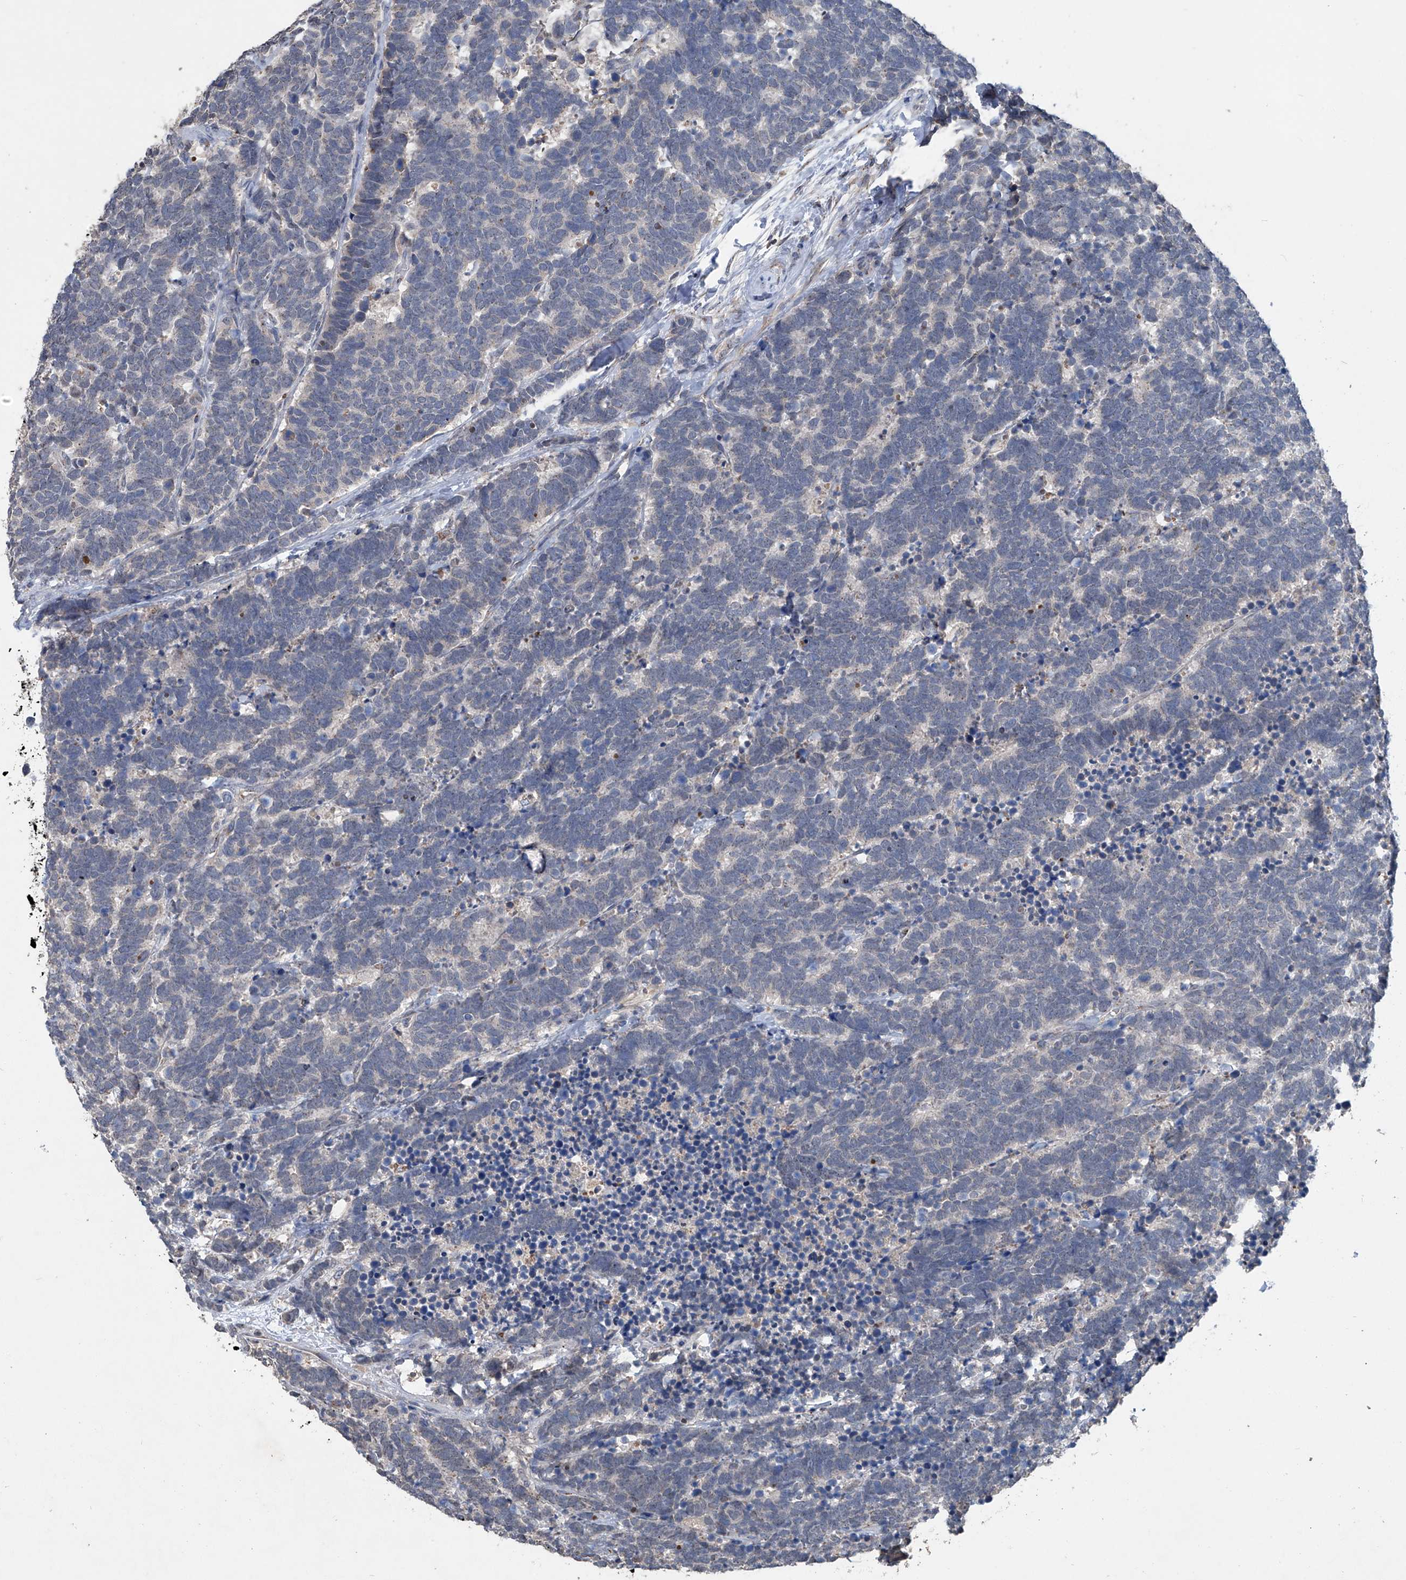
{"staining": {"intensity": "negative", "quantity": "none", "location": "none"}, "tissue": "carcinoid", "cell_type": "Tumor cells", "image_type": "cancer", "snomed": [{"axis": "morphology", "description": "Carcinoma, NOS"}, {"axis": "morphology", "description": "Carcinoid, malignant, NOS"}, {"axis": "topography", "description": "Urinary bladder"}], "caption": "Protein analysis of carcinoma exhibits no significant staining in tumor cells.", "gene": "PCSK5", "patient": {"sex": "male", "age": 57}}